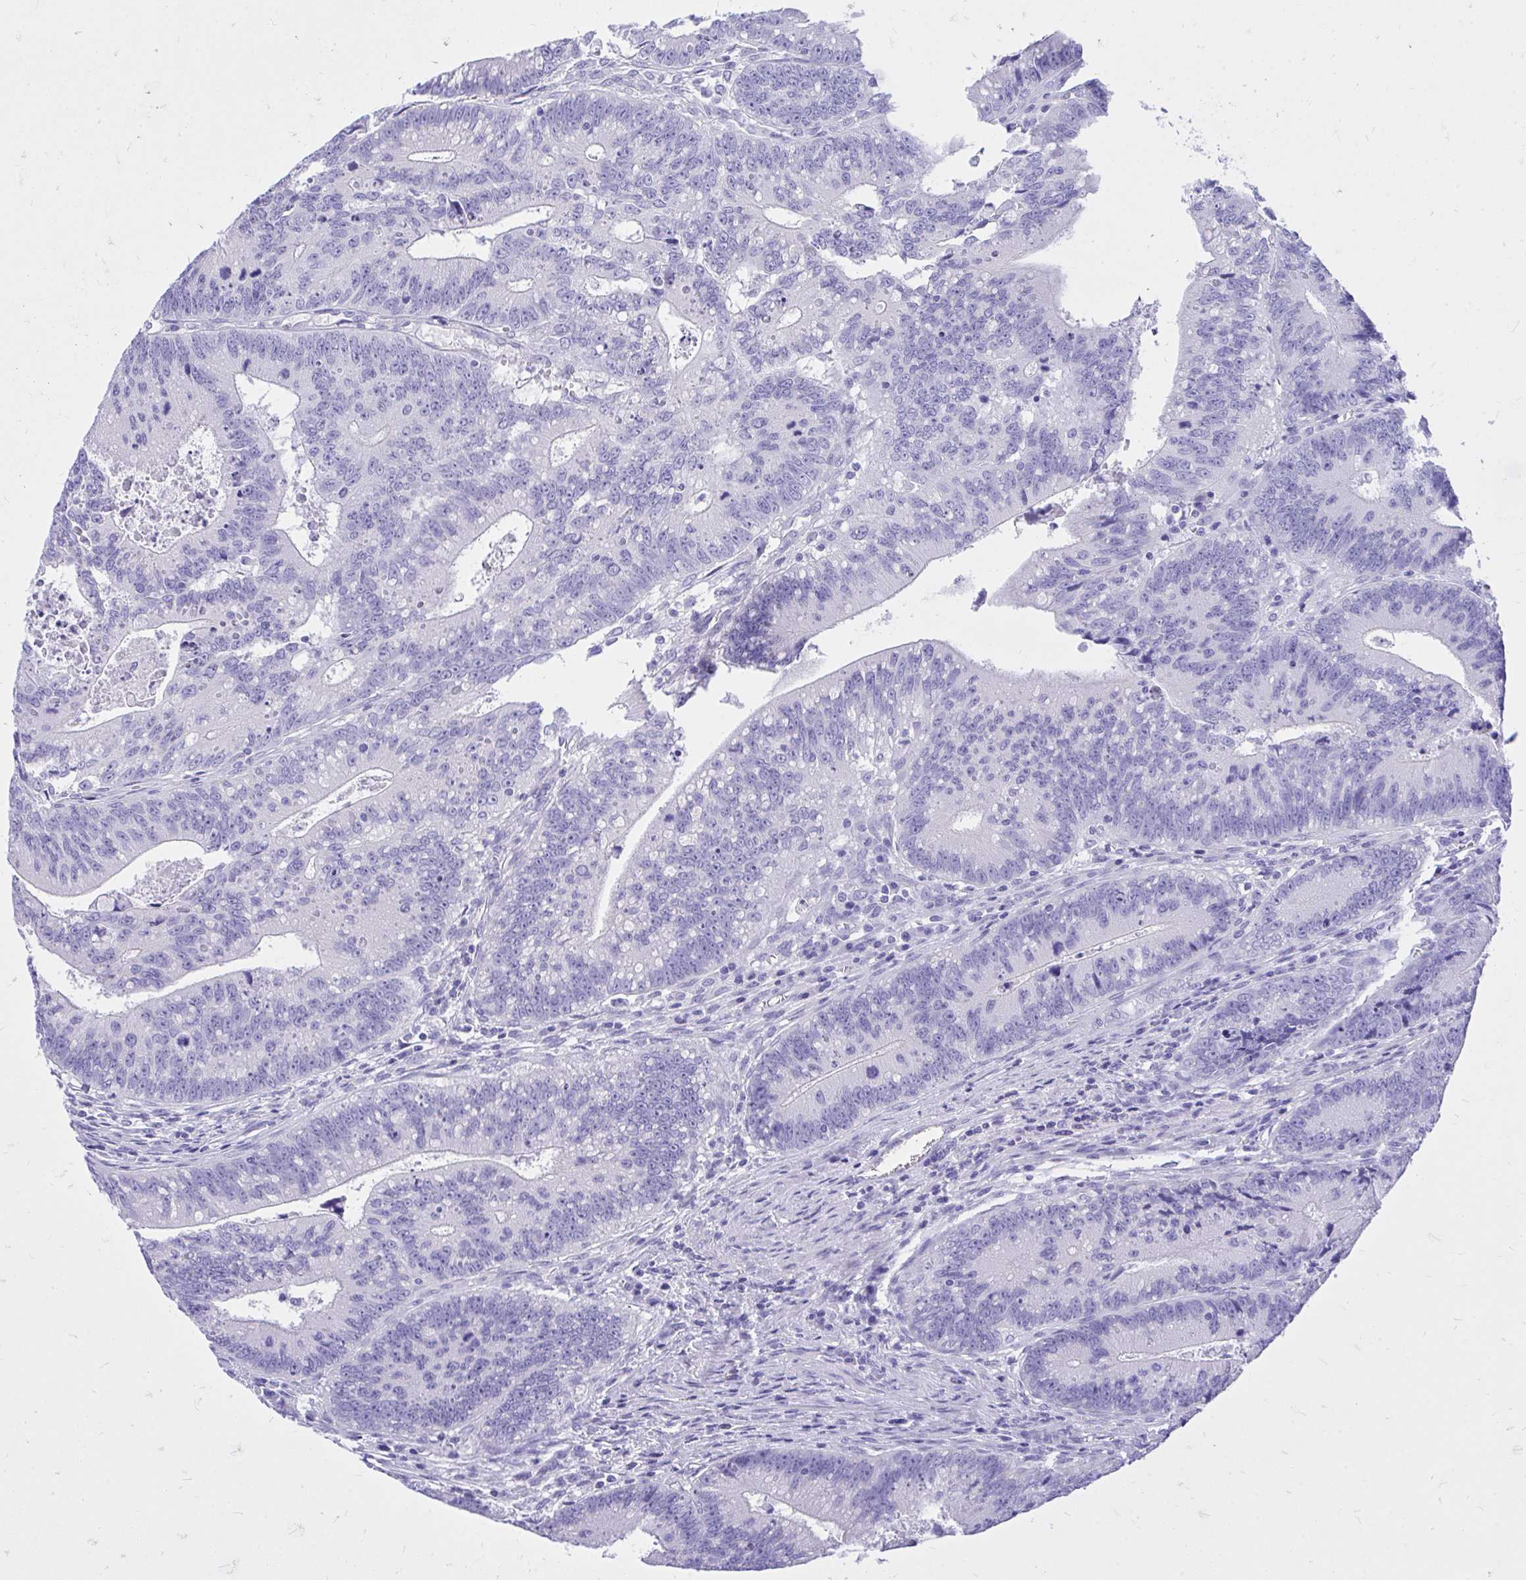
{"staining": {"intensity": "negative", "quantity": "none", "location": "none"}, "tissue": "colorectal cancer", "cell_type": "Tumor cells", "image_type": "cancer", "snomed": [{"axis": "morphology", "description": "Adenocarcinoma, NOS"}, {"axis": "topography", "description": "Rectum"}], "caption": "Micrograph shows no significant protein positivity in tumor cells of colorectal cancer.", "gene": "MON1A", "patient": {"sex": "female", "age": 81}}